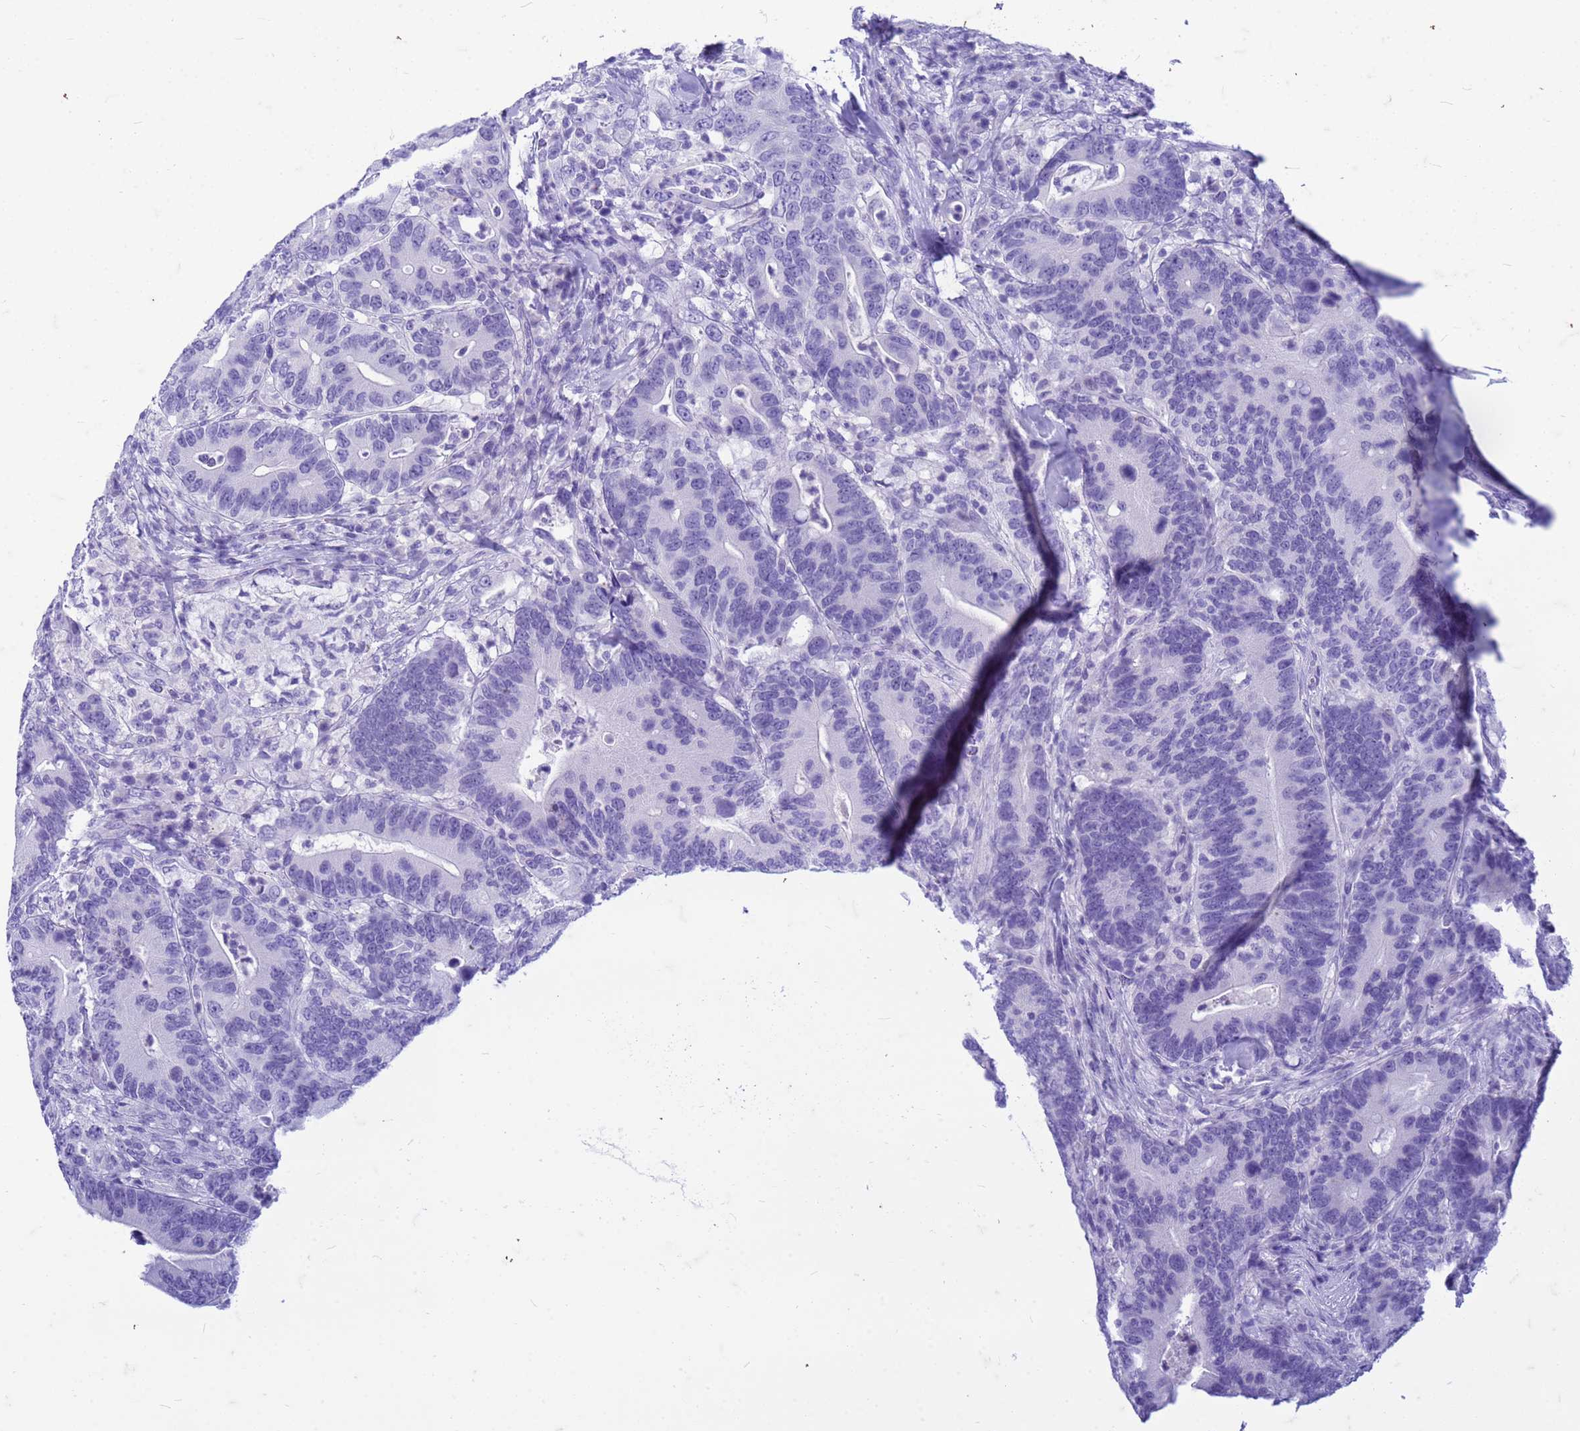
{"staining": {"intensity": "negative", "quantity": "none", "location": "none"}, "tissue": "colorectal cancer", "cell_type": "Tumor cells", "image_type": "cancer", "snomed": [{"axis": "morphology", "description": "Adenocarcinoma, NOS"}, {"axis": "topography", "description": "Colon"}], "caption": "Tumor cells are negative for brown protein staining in adenocarcinoma (colorectal).", "gene": "CFAP100", "patient": {"sex": "female", "age": 66}}